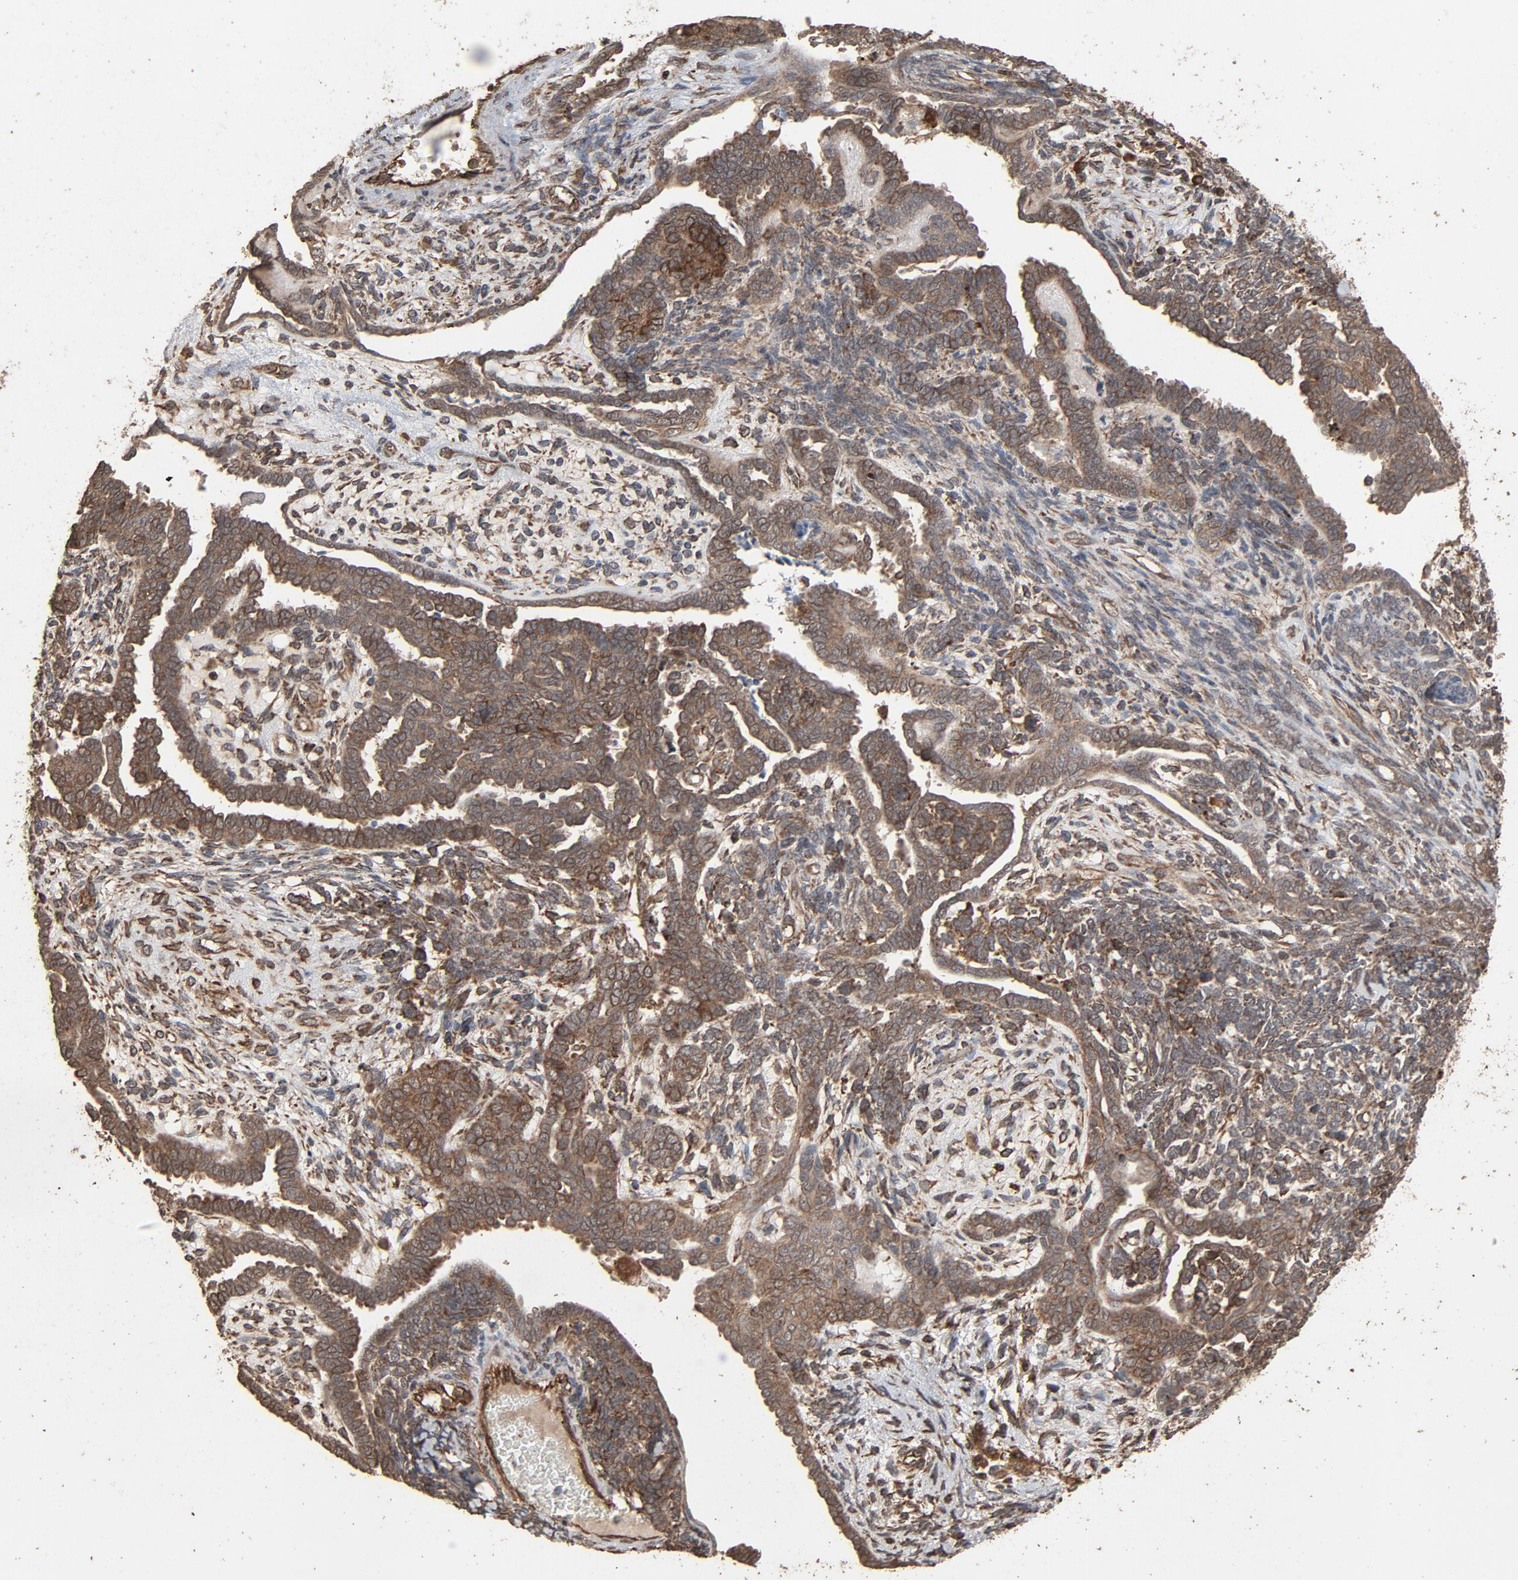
{"staining": {"intensity": "moderate", "quantity": ">75%", "location": "cytoplasmic/membranous"}, "tissue": "endometrial cancer", "cell_type": "Tumor cells", "image_type": "cancer", "snomed": [{"axis": "morphology", "description": "Neoplasm, malignant, NOS"}, {"axis": "topography", "description": "Endometrium"}], "caption": "Immunohistochemistry (IHC) micrograph of human endometrial cancer (neoplasm (malignant)) stained for a protein (brown), which exhibits medium levels of moderate cytoplasmic/membranous staining in about >75% of tumor cells.", "gene": "RPS6KA6", "patient": {"sex": "female", "age": 74}}